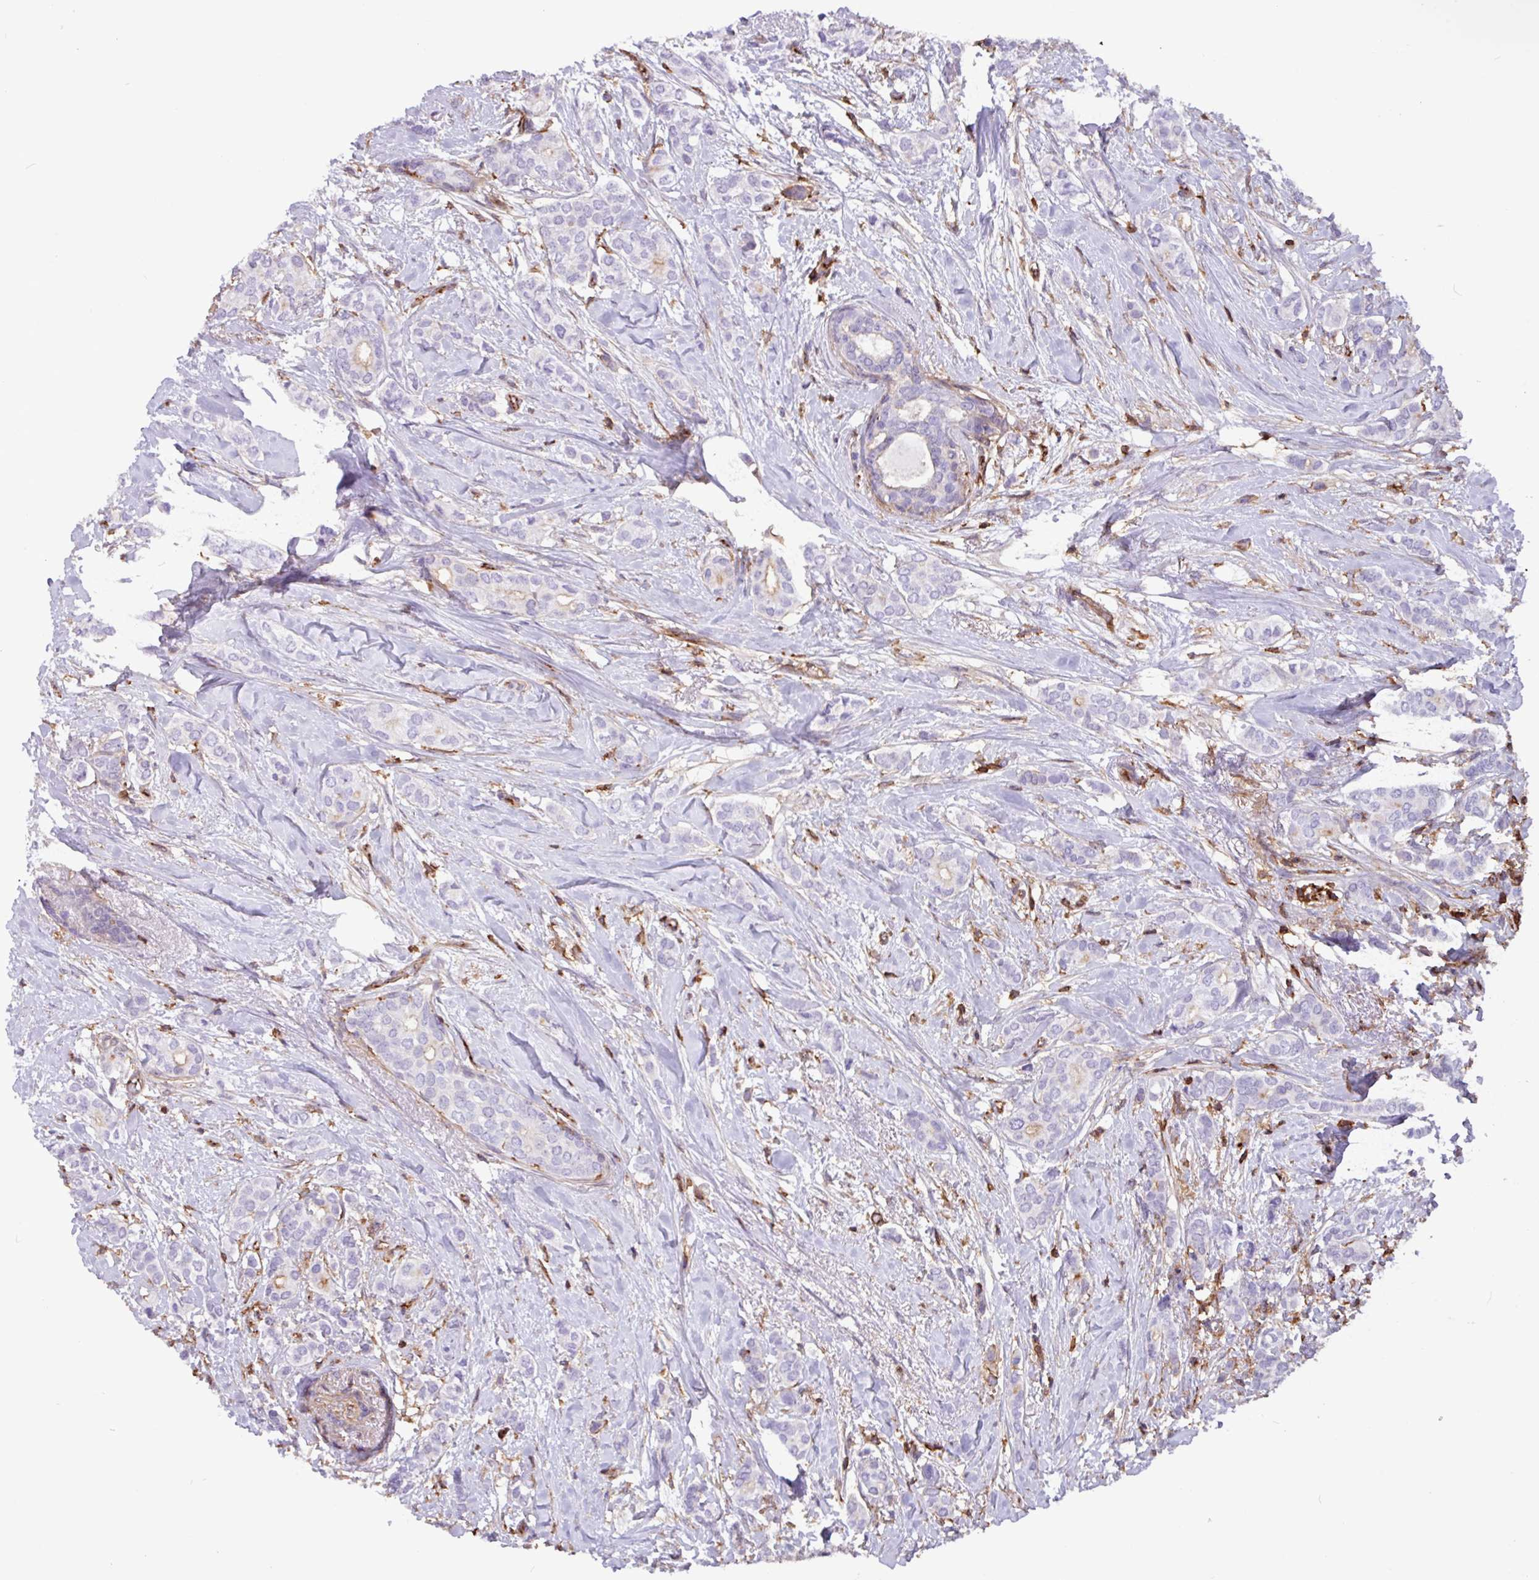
{"staining": {"intensity": "negative", "quantity": "none", "location": "none"}, "tissue": "breast cancer", "cell_type": "Tumor cells", "image_type": "cancer", "snomed": [{"axis": "morphology", "description": "Duct carcinoma"}, {"axis": "topography", "description": "Breast"}], "caption": "IHC of breast cancer reveals no staining in tumor cells.", "gene": "PPP1R18", "patient": {"sex": "female", "age": 73}}